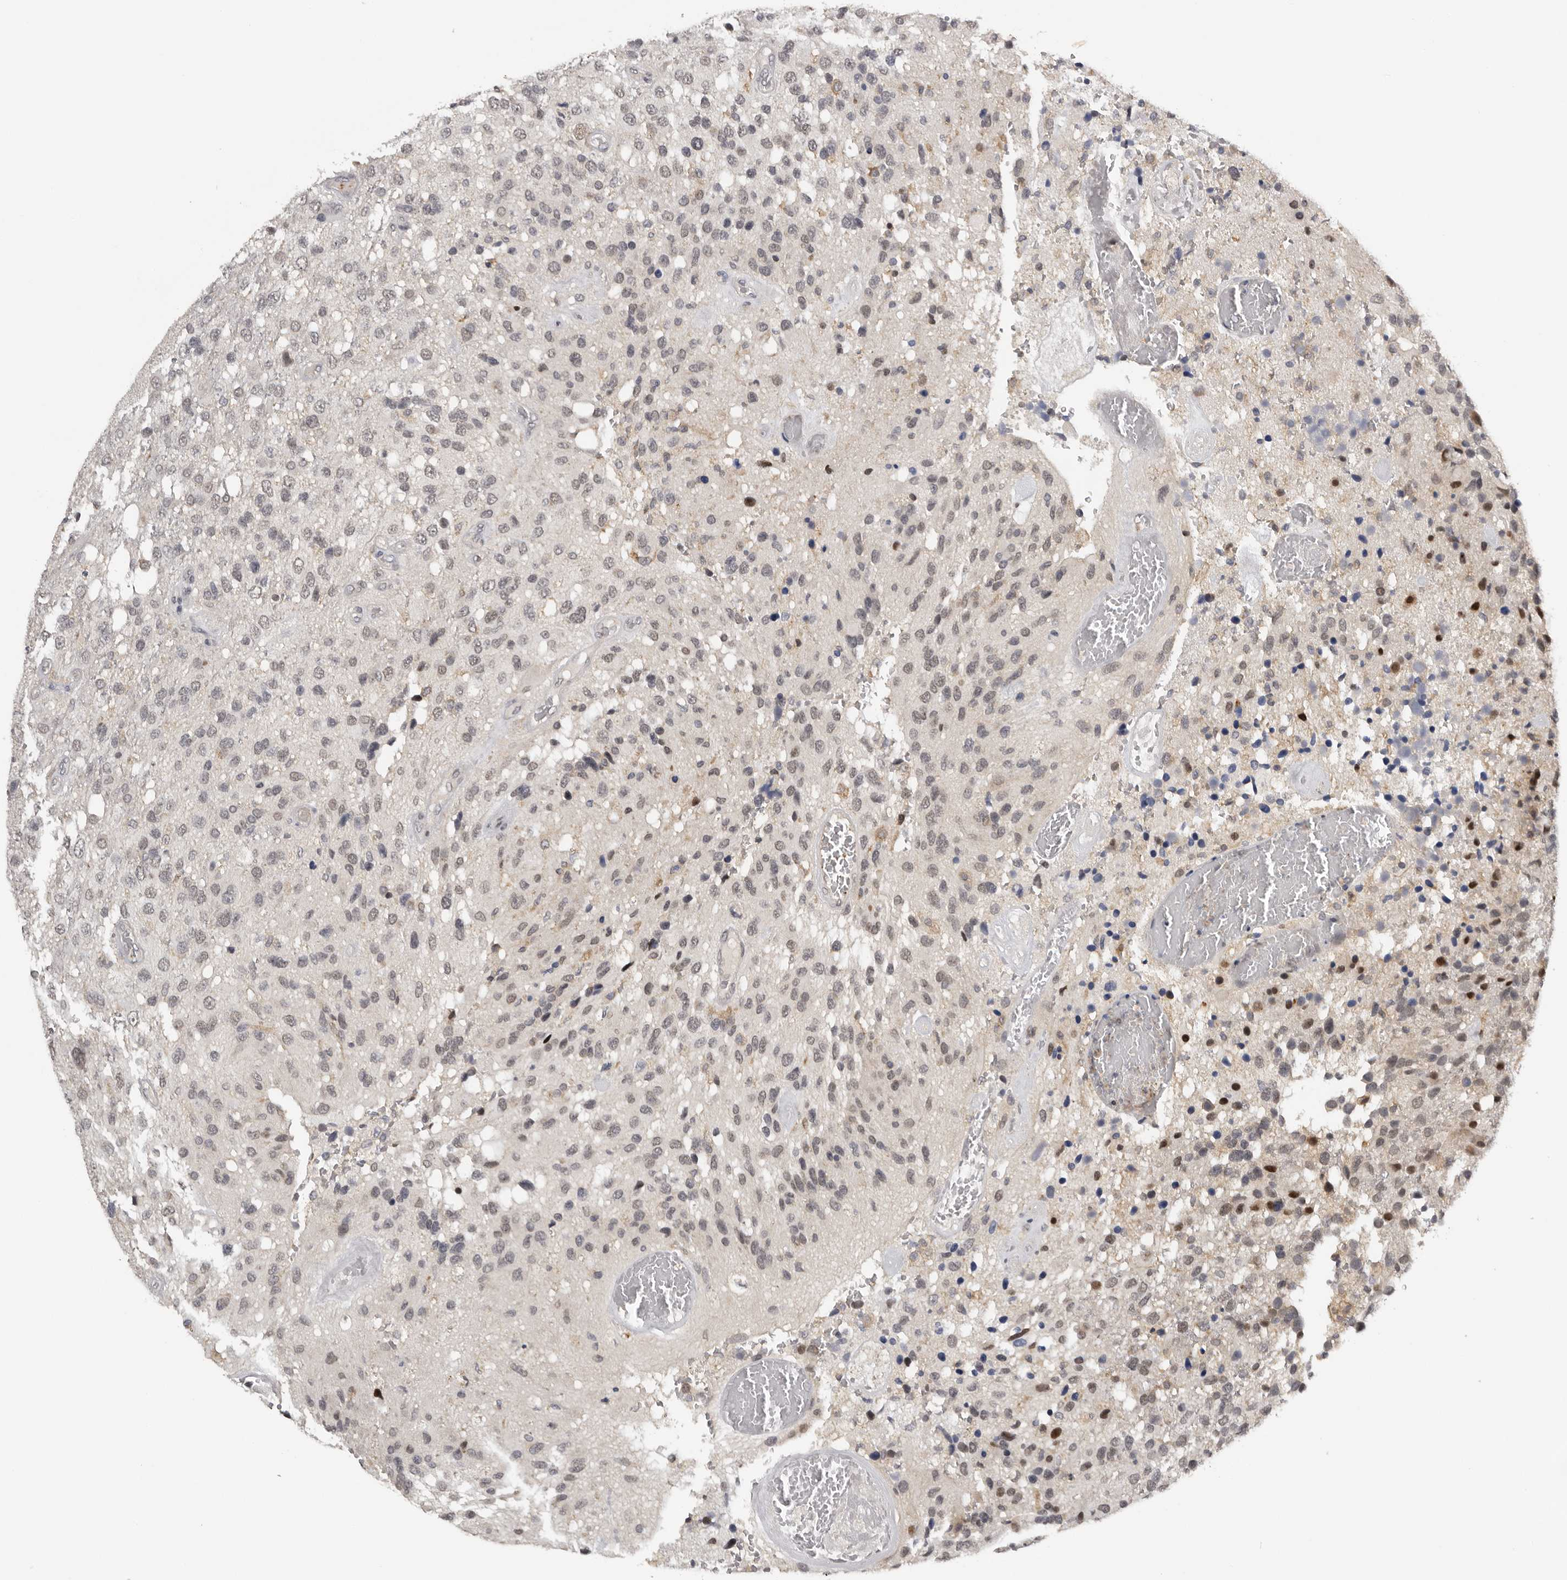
{"staining": {"intensity": "weak", "quantity": "<25%", "location": "nuclear"}, "tissue": "glioma", "cell_type": "Tumor cells", "image_type": "cancer", "snomed": [{"axis": "morphology", "description": "Glioma, malignant, High grade"}, {"axis": "topography", "description": "Brain"}], "caption": "Immunohistochemical staining of human malignant glioma (high-grade) shows no significant expression in tumor cells. (DAB (3,3'-diaminobenzidine) immunohistochemistry (IHC) visualized using brightfield microscopy, high magnification).", "gene": "KIF2B", "patient": {"sex": "female", "age": 58}}